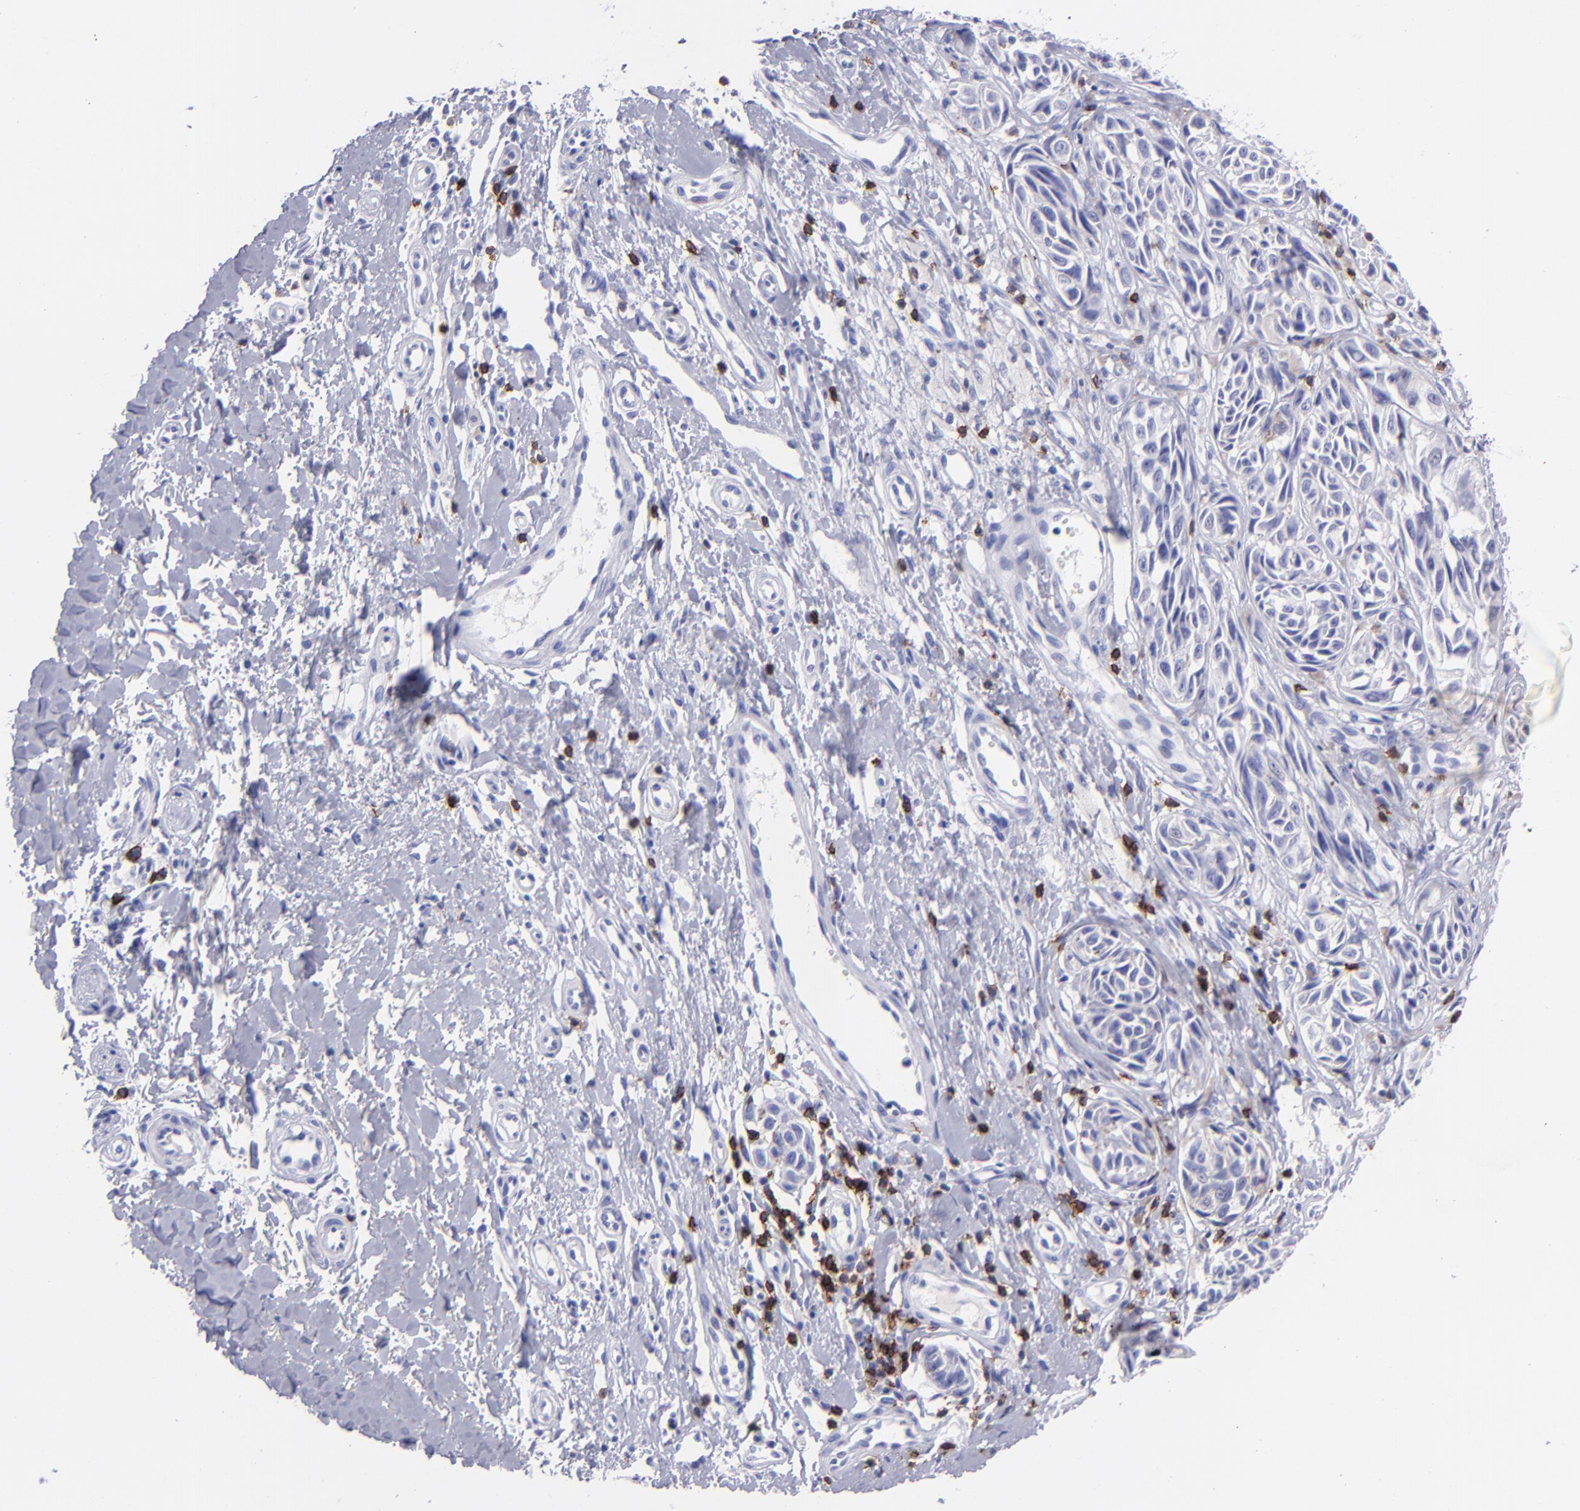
{"staining": {"intensity": "negative", "quantity": "none", "location": "none"}, "tissue": "melanoma", "cell_type": "Tumor cells", "image_type": "cancer", "snomed": [{"axis": "morphology", "description": "Malignant melanoma, NOS"}, {"axis": "topography", "description": "Skin"}], "caption": "DAB immunohistochemical staining of human melanoma shows no significant expression in tumor cells.", "gene": "CD6", "patient": {"sex": "male", "age": 67}}